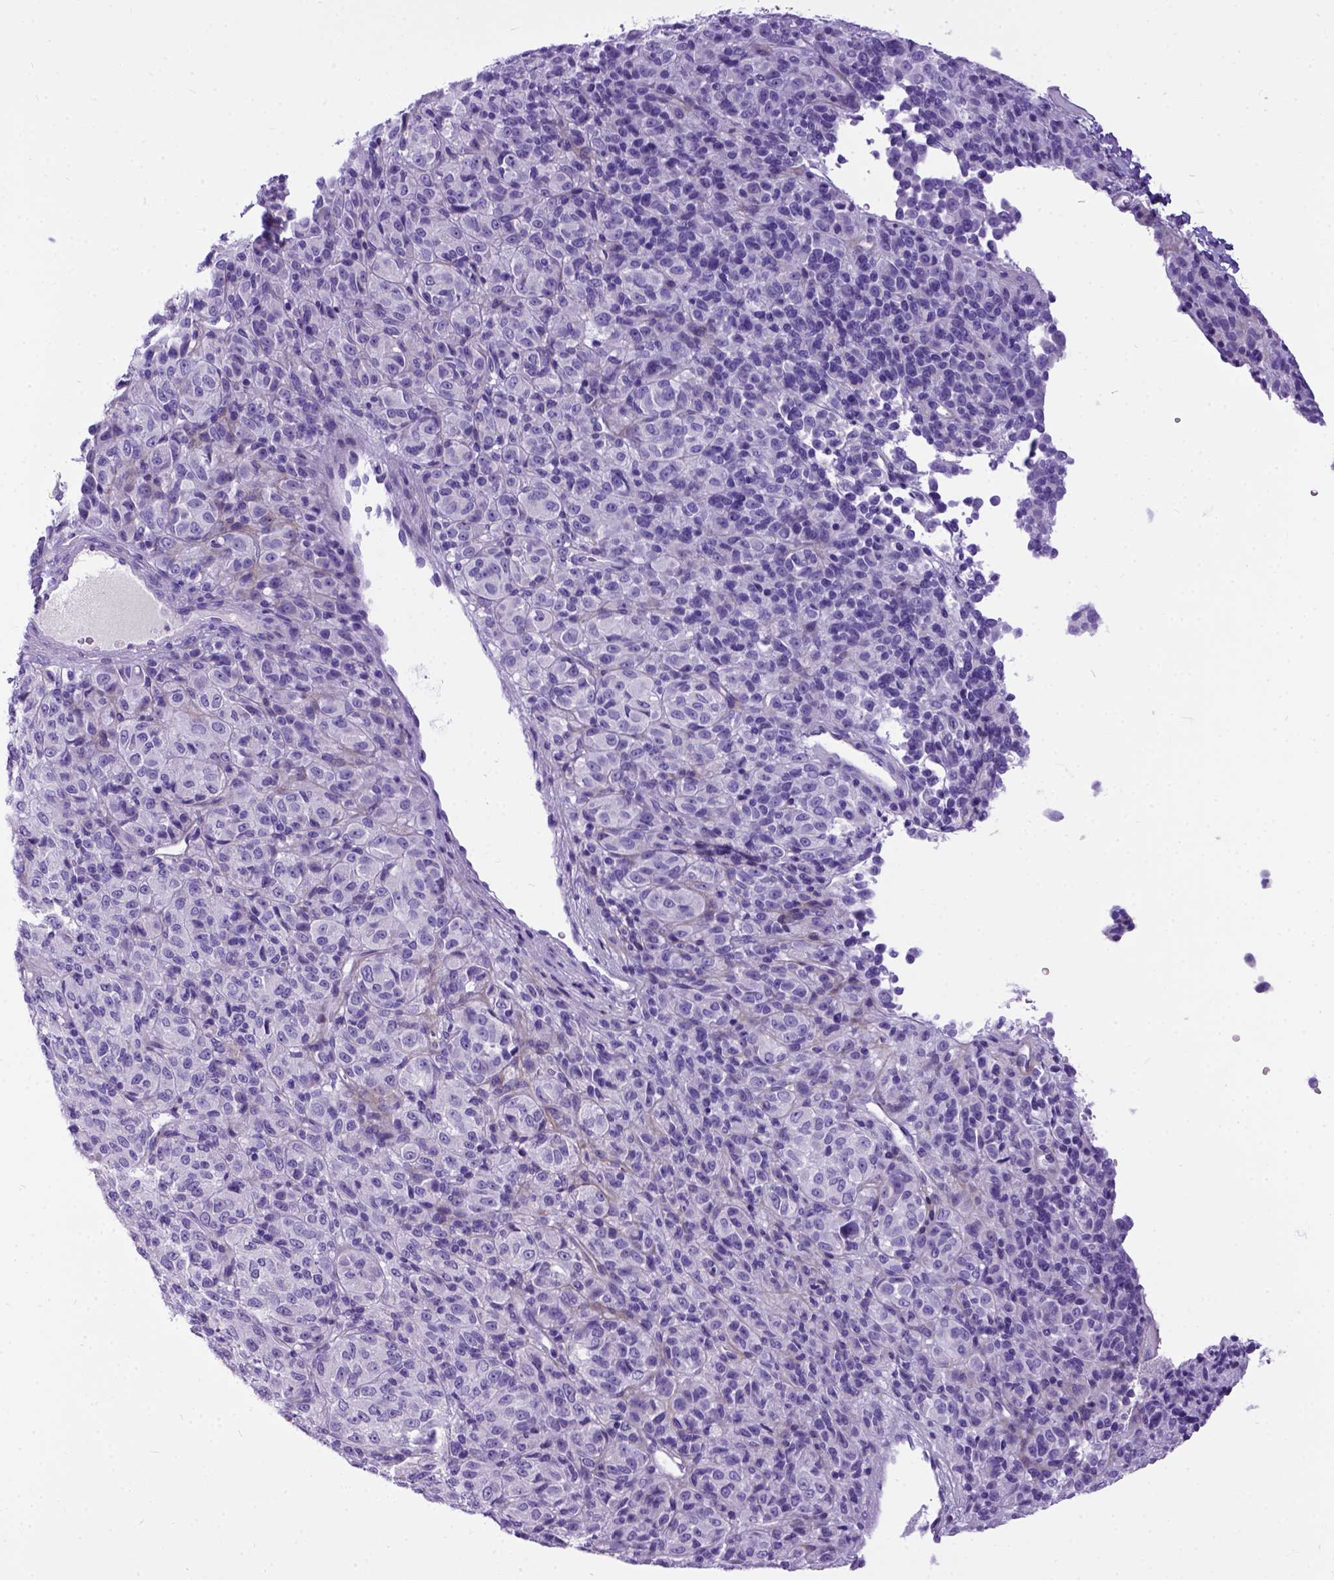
{"staining": {"intensity": "negative", "quantity": "none", "location": "none"}, "tissue": "melanoma", "cell_type": "Tumor cells", "image_type": "cancer", "snomed": [{"axis": "morphology", "description": "Malignant melanoma, Metastatic site"}, {"axis": "topography", "description": "Brain"}], "caption": "High power microscopy histopathology image of an immunohistochemistry micrograph of malignant melanoma (metastatic site), revealing no significant positivity in tumor cells.", "gene": "IGF2", "patient": {"sex": "female", "age": 56}}